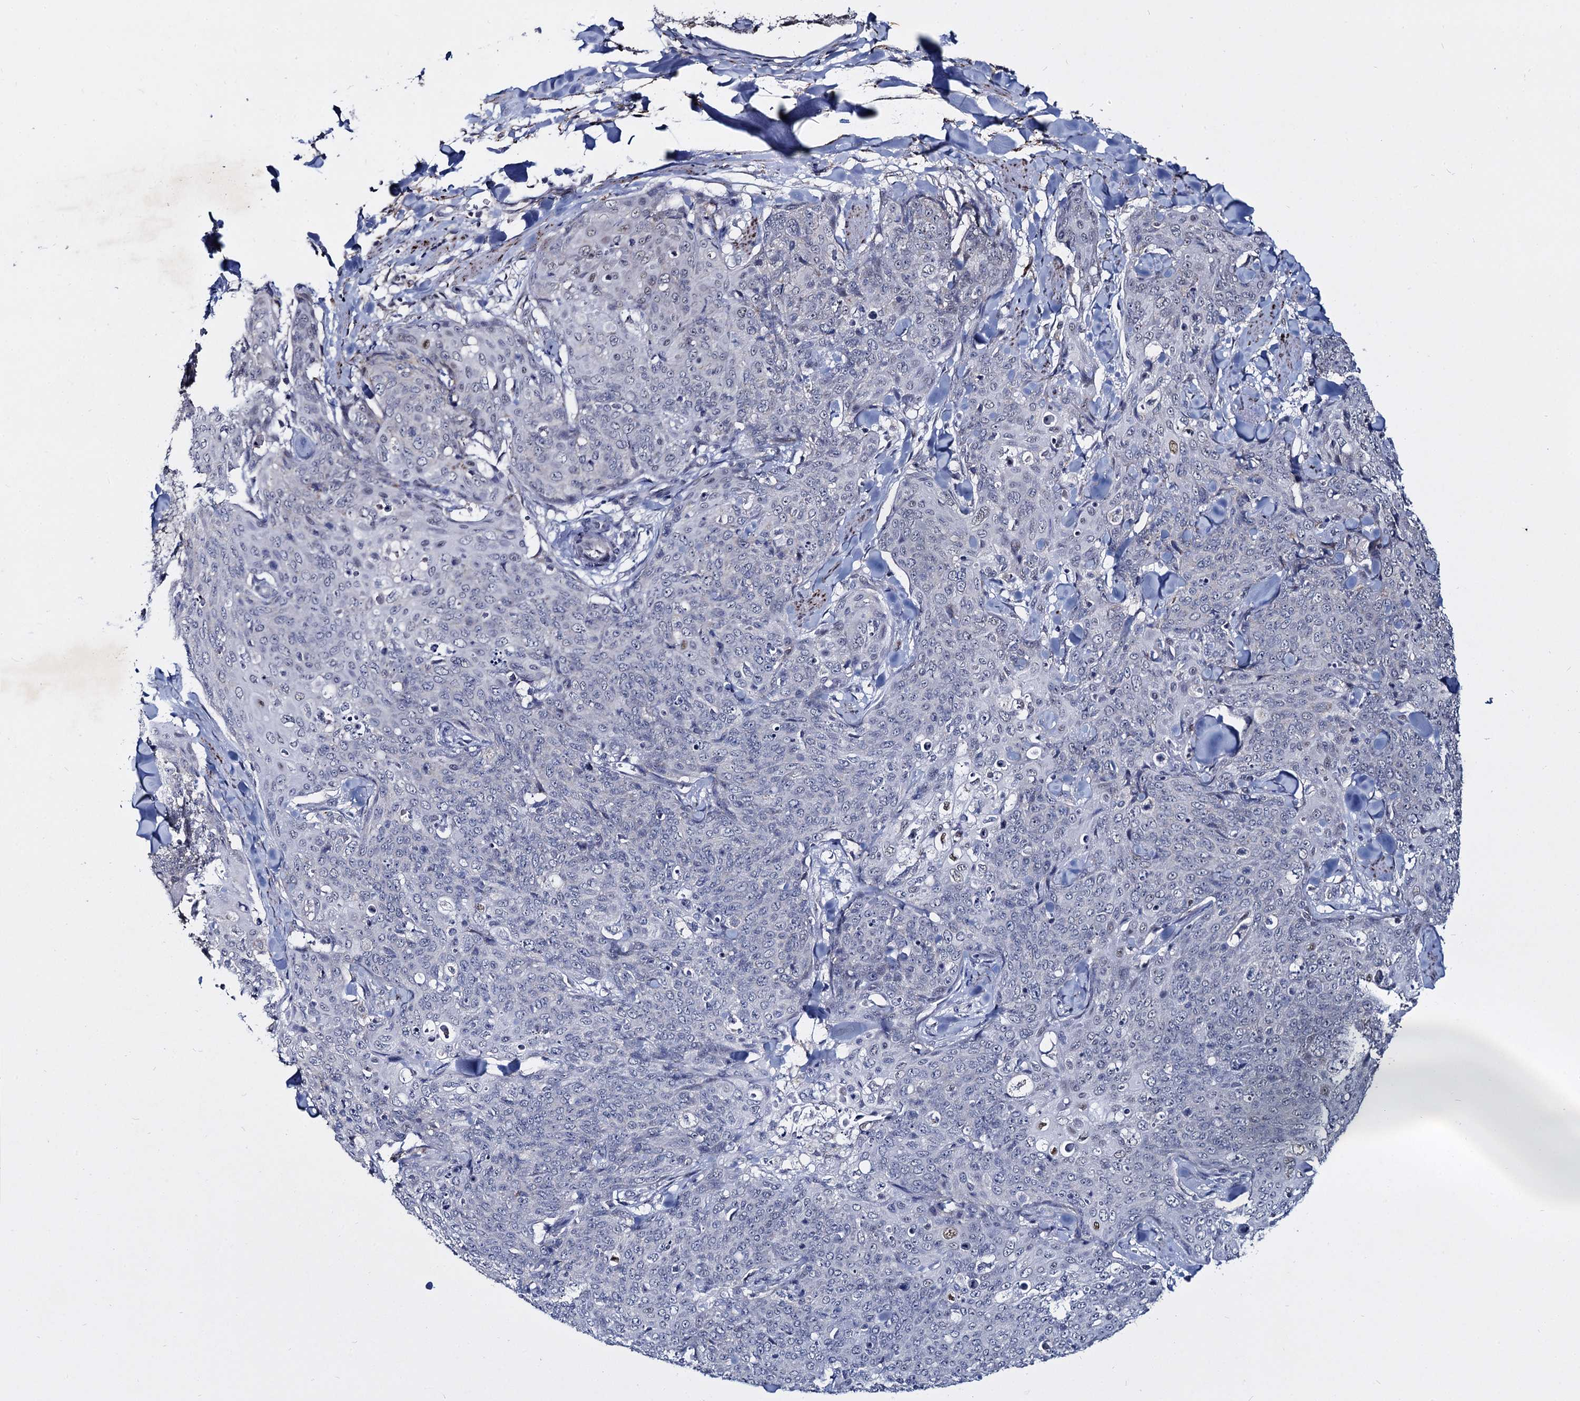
{"staining": {"intensity": "negative", "quantity": "none", "location": "none"}, "tissue": "skin cancer", "cell_type": "Tumor cells", "image_type": "cancer", "snomed": [{"axis": "morphology", "description": "Squamous cell carcinoma, NOS"}, {"axis": "topography", "description": "Skin"}, {"axis": "topography", "description": "Vulva"}], "caption": "IHC micrograph of neoplastic tissue: squamous cell carcinoma (skin) stained with DAB exhibits no significant protein expression in tumor cells.", "gene": "RPUSD4", "patient": {"sex": "female", "age": 85}}